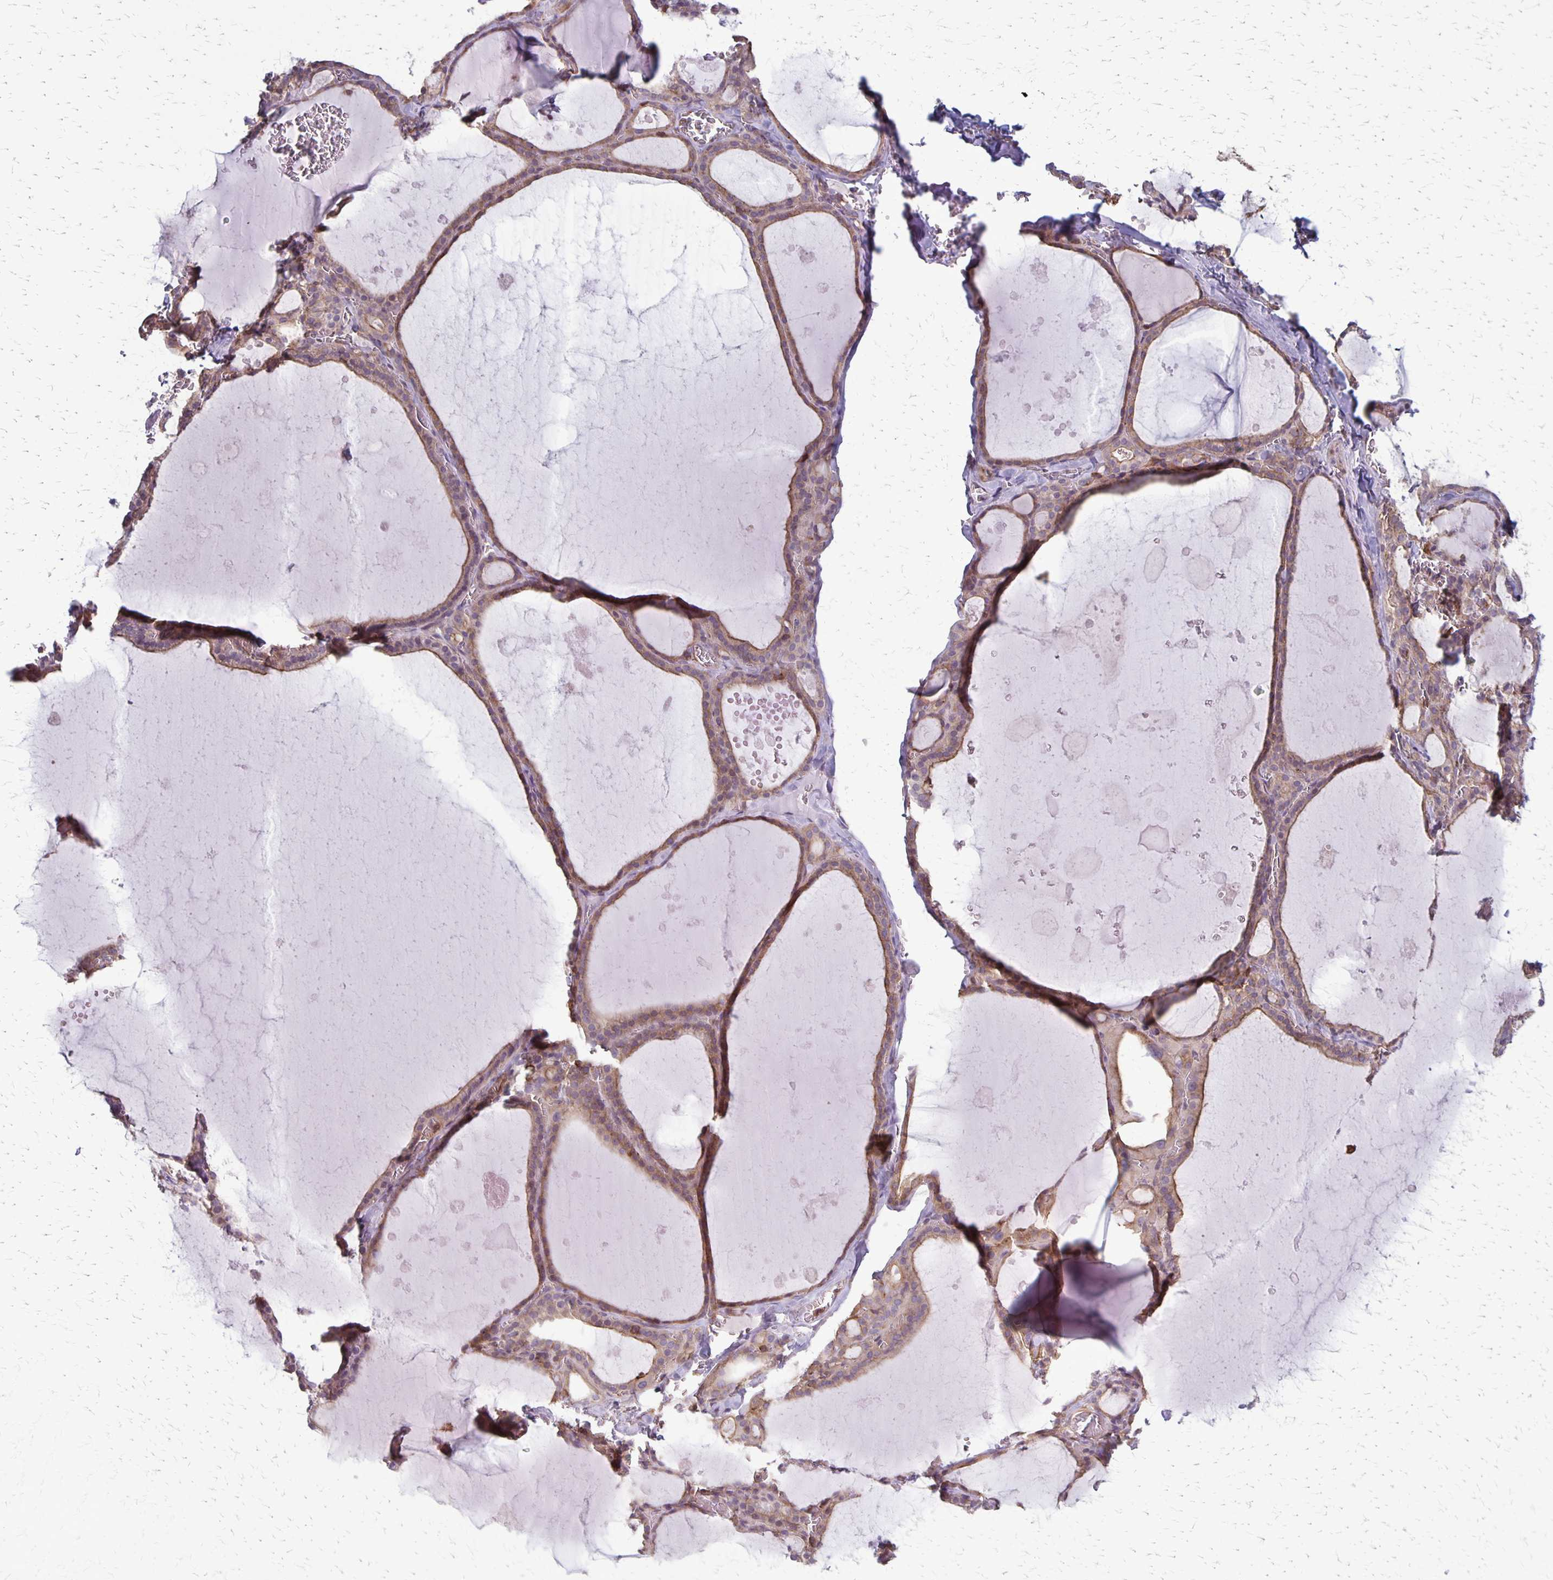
{"staining": {"intensity": "weak", "quantity": ">75%", "location": "cytoplasmic/membranous"}, "tissue": "thyroid gland", "cell_type": "Glandular cells", "image_type": "normal", "snomed": [{"axis": "morphology", "description": "Normal tissue, NOS"}, {"axis": "topography", "description": "Thyroid gland"}], "caption": "This photomicrograph demonstrates immunohistochemistry staining of unremarkable thyroid gland, with low weak cytoplasmic/membranous staining in approximately >75% of glandular cells.", "gene": "SEPTIN5", "patient": {"sex": "male", "age": 56}}